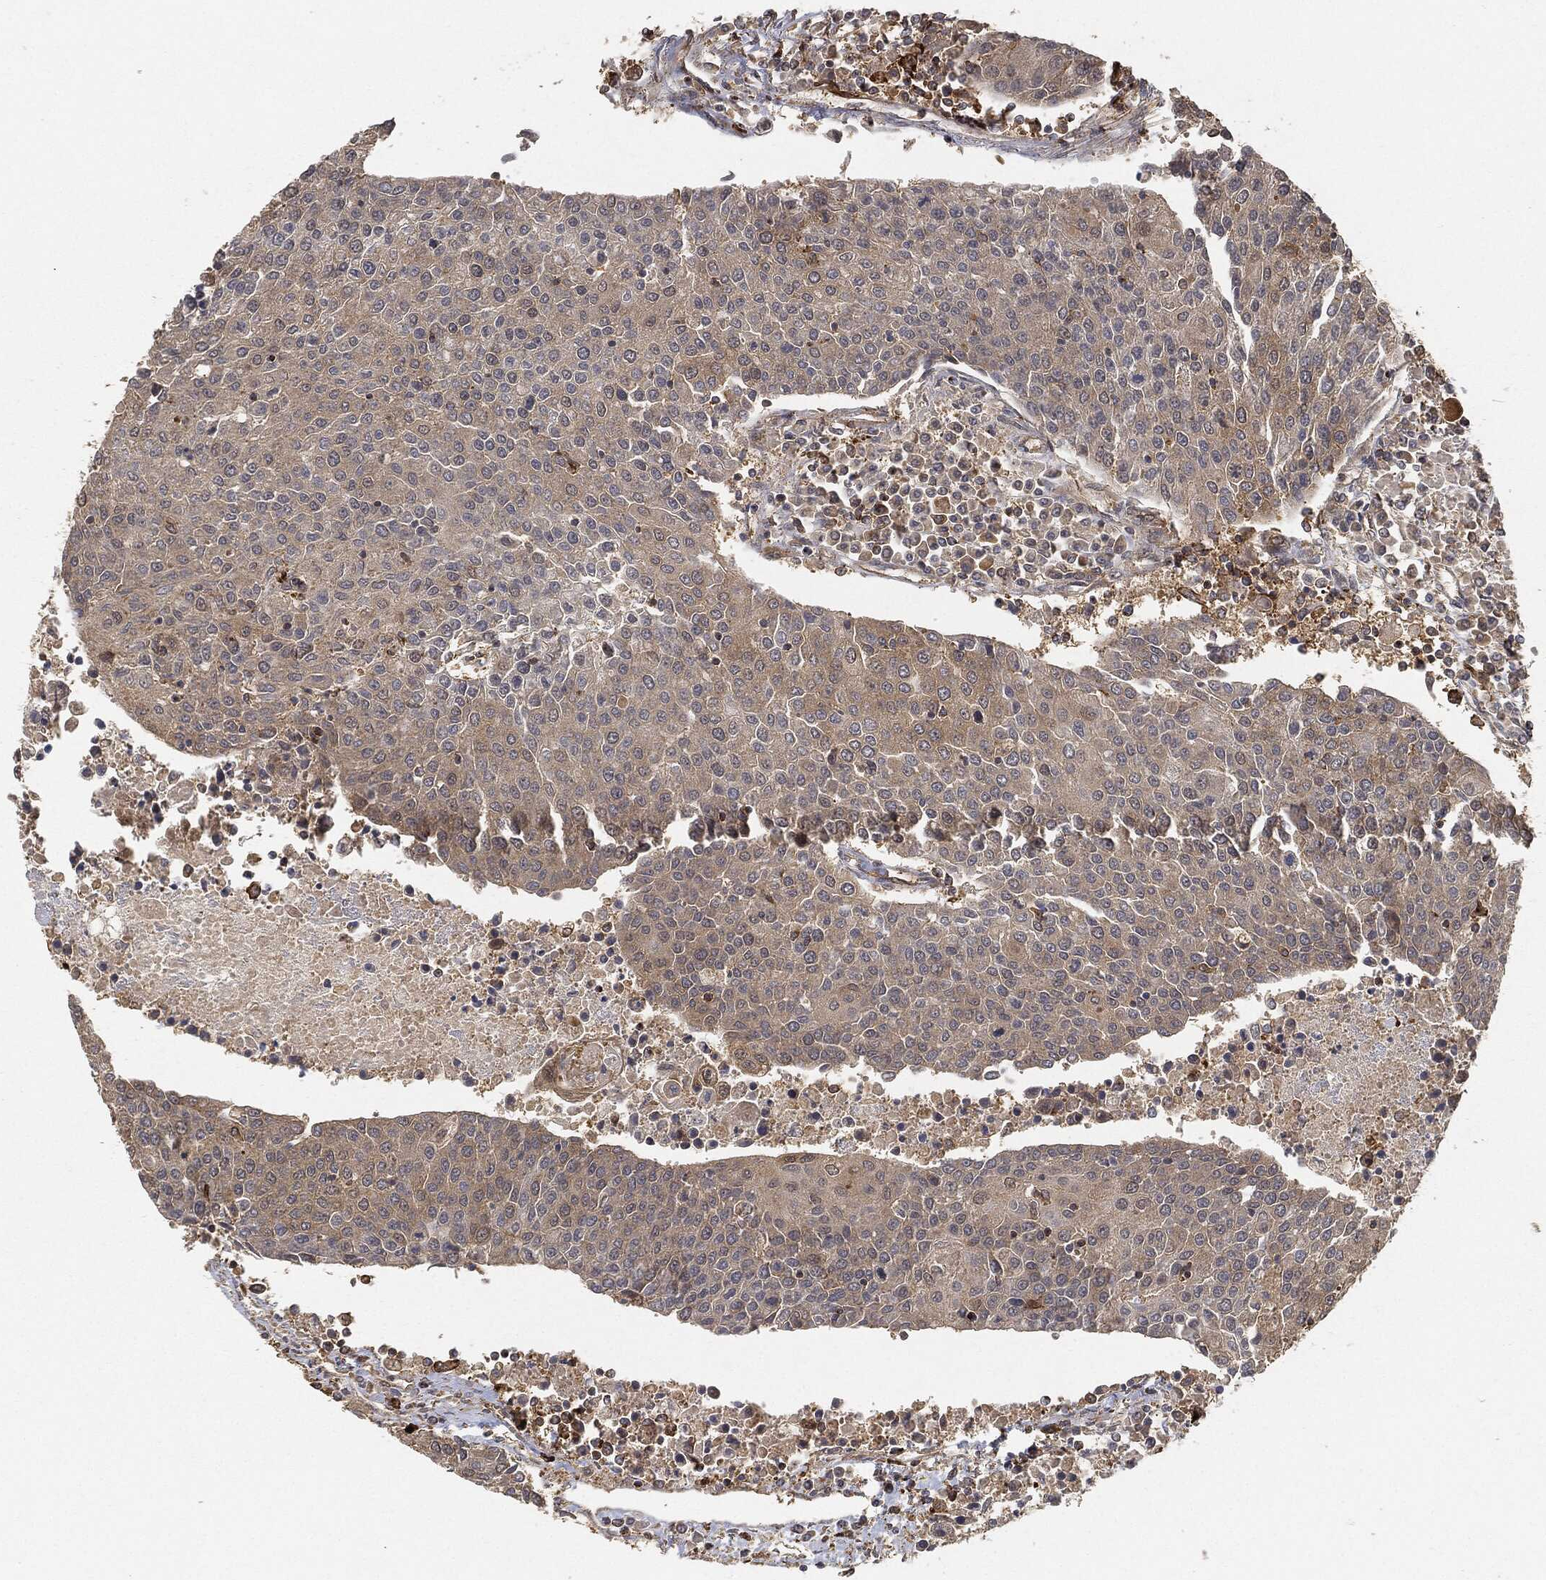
{"staining": {"intensity": "weak", "quantity": "25%-75%", "location": "cytoplasmic/membranous"}, "tissue": "urothelial cancer", "cell_type": "Tumor cells", "image_type": "cancer", "snomed": [{"axis": "morphology", "description": "Urothelial carcinoma, High grade"}, {"axis": "topography", "description": "Urinary bladder"}], "caption": "Urothelial cancer stained for a protein (brown) shows weak cytoplasmic/membranous positive positivity in about 25%-75% of tumor cells.", "gene": "TPT1", "patient": {"sex": "female", "age": 85}}